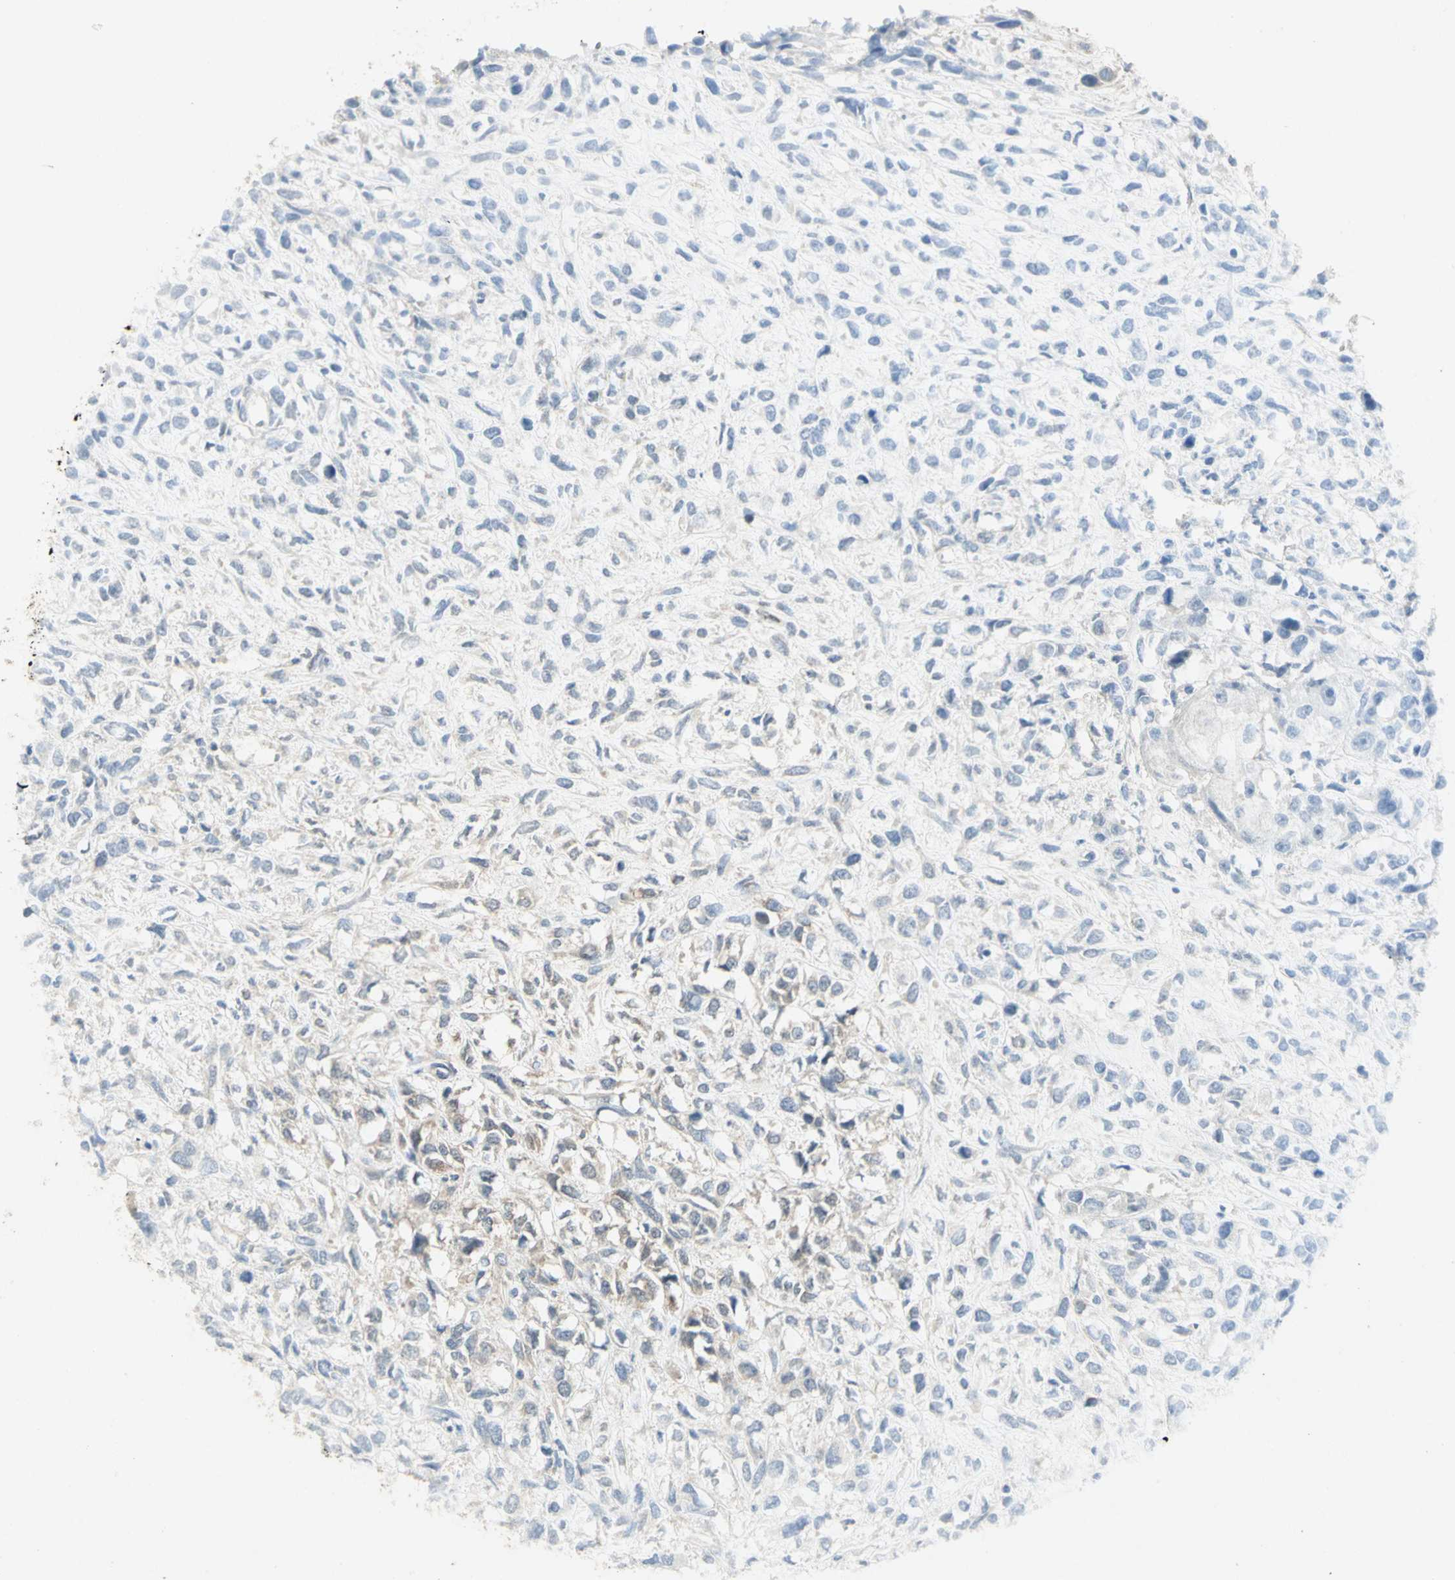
{"staining": {"intensity": "negative", "quantity": "none", "location": "none"}, "tissue": "head and neck cancer", "cell_type": "Tumor cells", "image_type": "cancer", "snomed": [{"axis": "morphology", "description": "Necrosis, NOS"}, {"axis": "morphology", "description": "Neoplasm, malignant, NOS"}, {"axis": "topography", "description": "Salivary gland"}, {"axis": "topography", "description": "Head-Neck"}], "caption": "Tumor cells are negative for brown protein staining in head and neck cancer (neoplasm (malignant)).", "gene": "ASB9", "patient": {"sex": "male", "age": 43}}